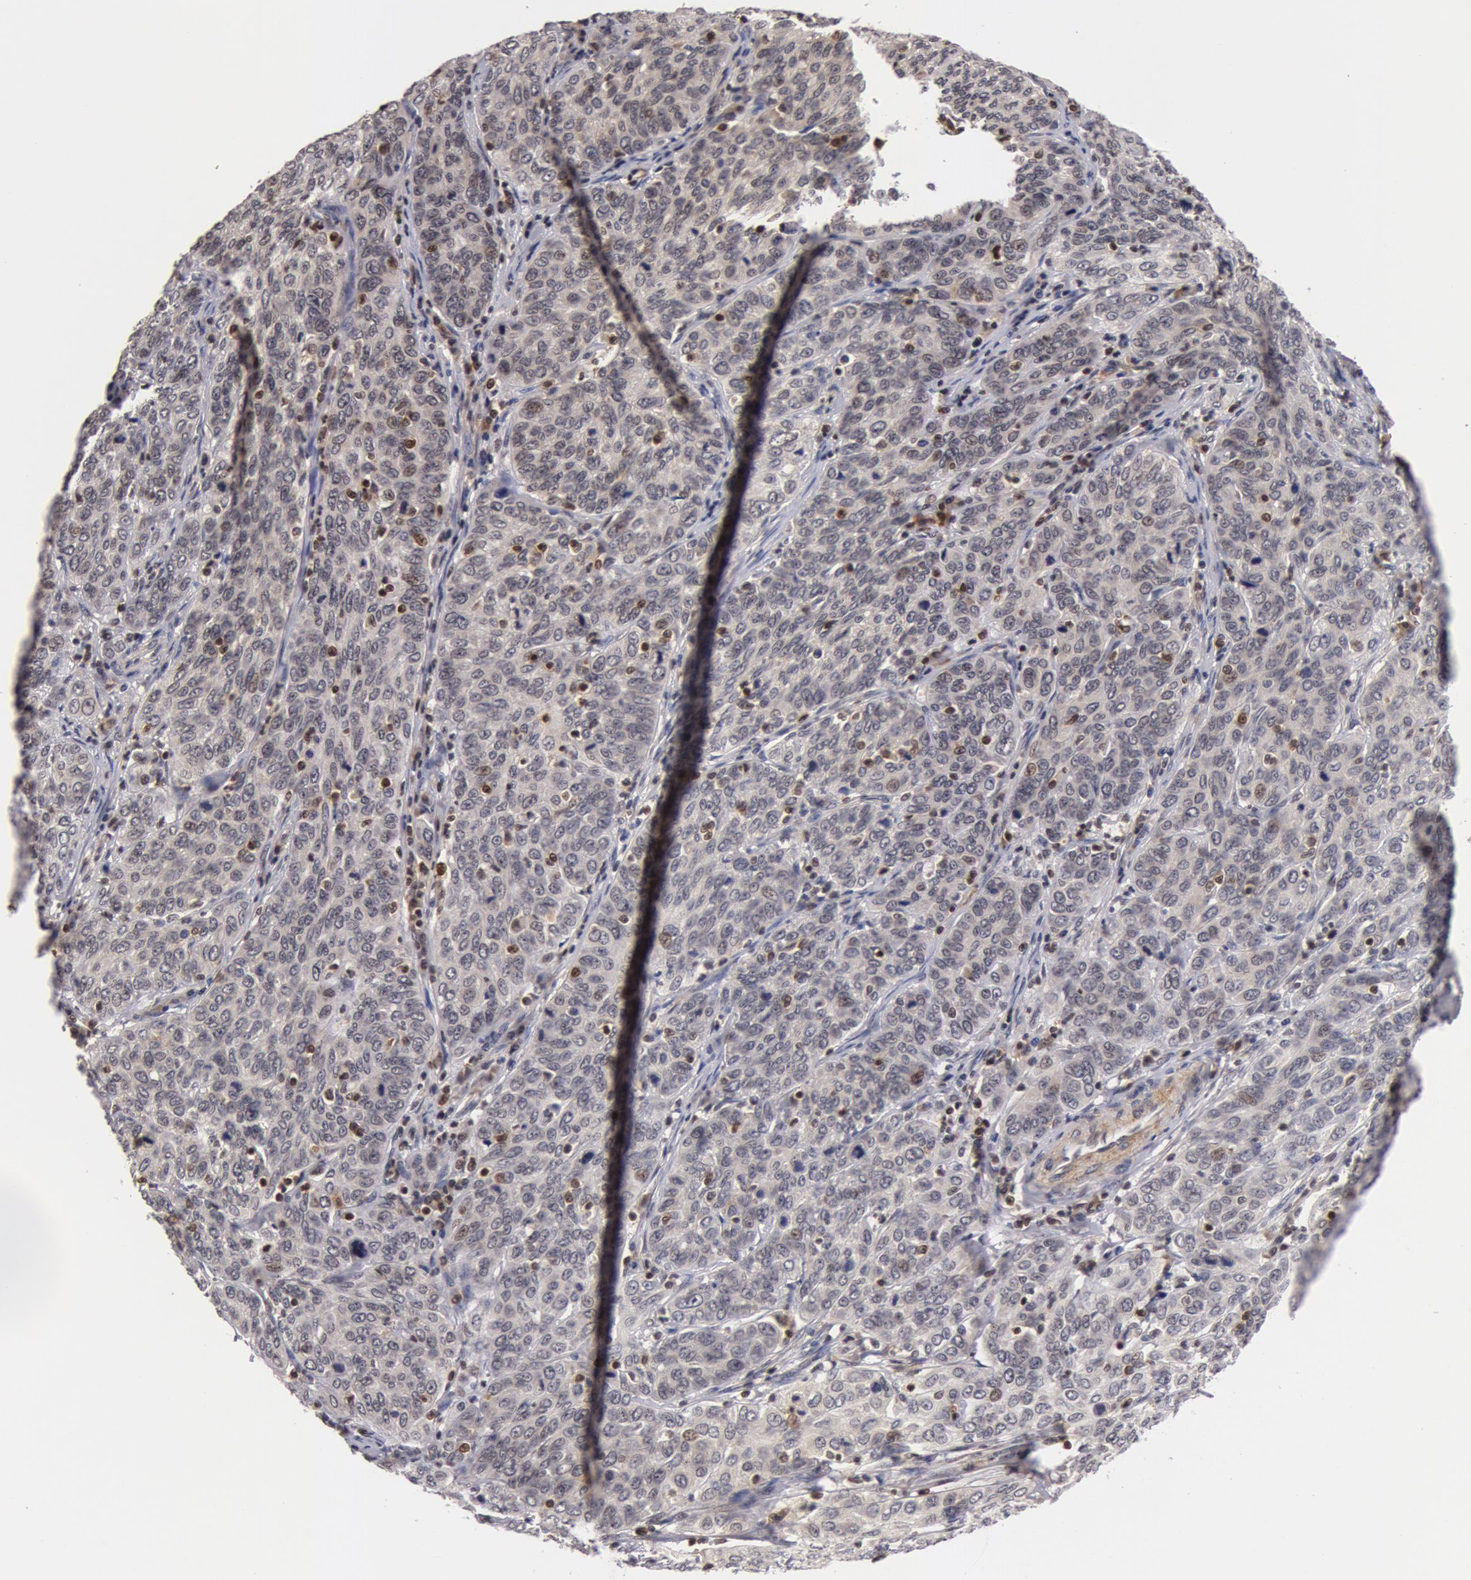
{"staining": {"intensity": "negative", "quantity": "none", "location": "none"}, "tissue": "cervical cancer", "cell_type": "Tumor cells", "image_type": "cancer", "snomed": [{"axis": "morphology", "description": "Squamous cell carcinoma, NOS"}, {"axis": "topography", "description": "Cervix"}], "caption": "DAB immunohistochemical staining of human cervical cancer (squamous cell carcinoma) shows no significant positivity in tumor cells.", "gene": "ZNF350", "patient": {"sex": "female", "age": 38}}